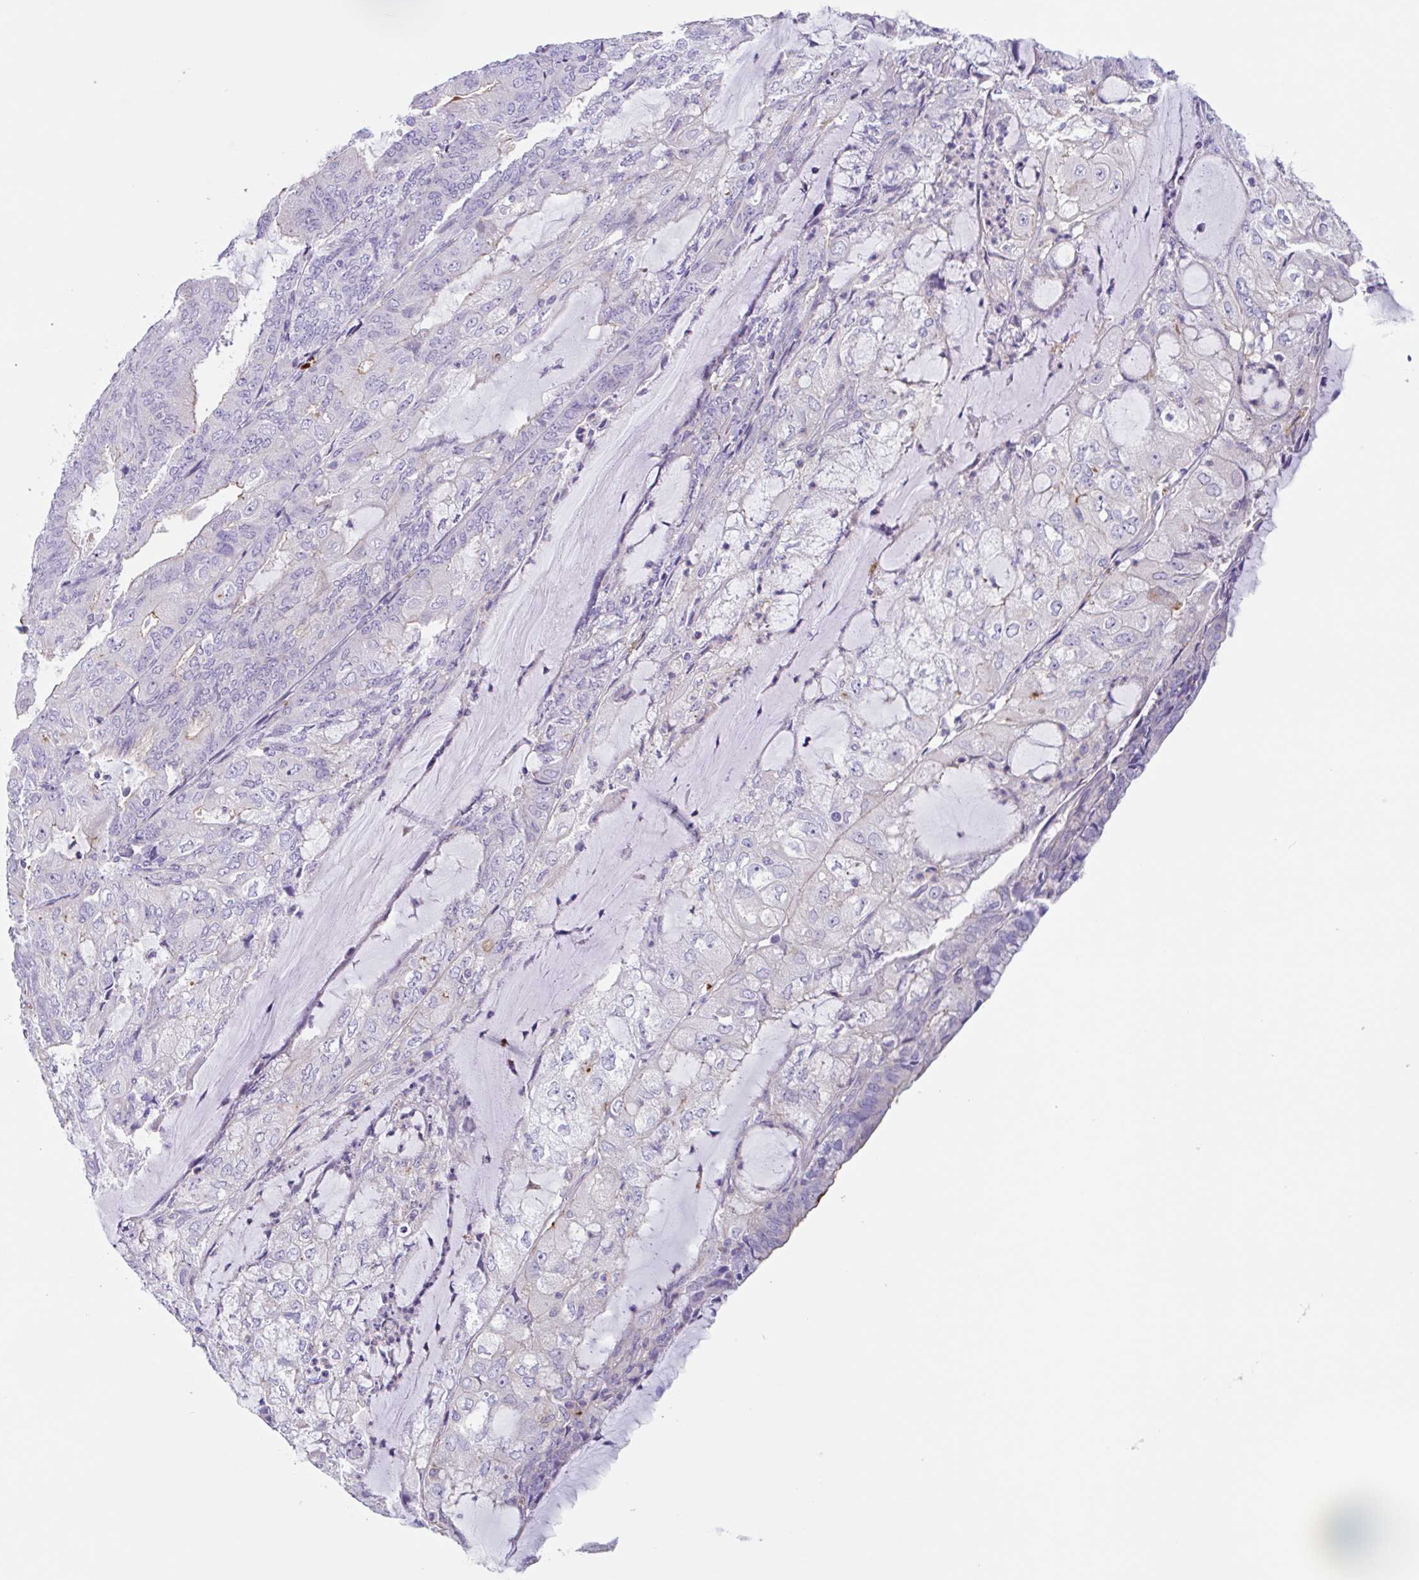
{"staining": {"intensity": "weak", "quantity": "<25%", "location": "cytoplasmic/membranous"}, "tissue": "endometrial cancer", "cell_type": "Tumor cells", "image_type": "cancer", "snomed": [{"axis": "morphology", "description": "Adenocarcinoma, NOS"}, {"axis": "topography", "description": "Endometrium"}], "caption": "Tumor cells are negative for protein expression in human endometrial cancer.", "gene": "LENG9", "patient": {"sex": "female", "age": 81}}